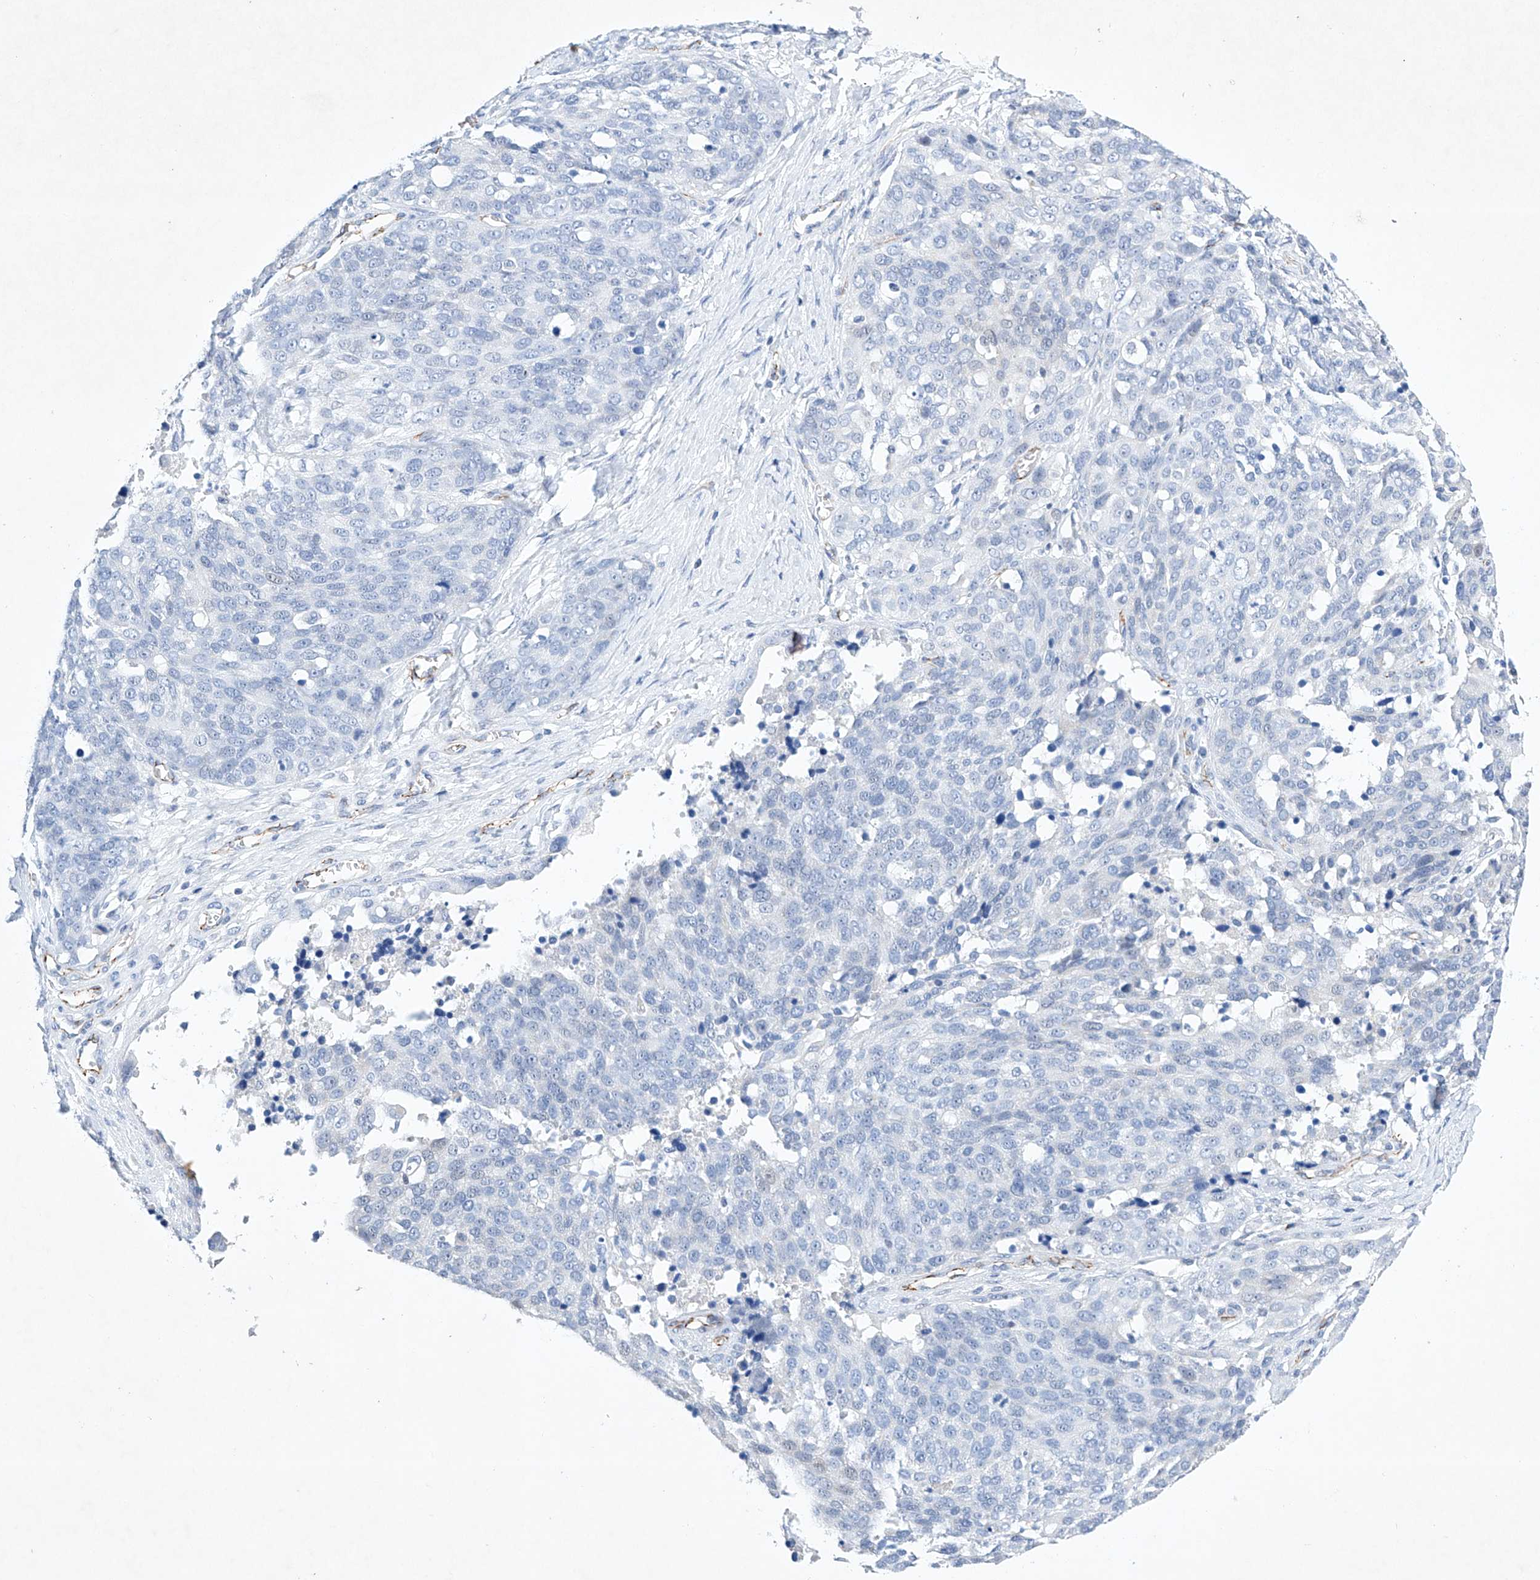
{"staining": {"intensity": "negative", "quantity": "none", "location": "none"}, "tissue": "ovarian cancer", "cell_type": "Tumor cells", "image_type": "cancer", "snomed": [{"axis": "morphology", "description": "Cystadenocarcinoma, serous, NOS"}, {"axis": "topography", "description": "Ovary"}], "caption": "Immunohistochemistry histopathology image of human ovarian cancer (serous cystadenocarcinoma) stained for a protein (brown), which exhibits no expression in tumor cells. (Brightfield microscopy of DAB immunohistochemistry at high magnification).", "gene": "ETV7", "patient": {"sex": "female", "age": 44}}